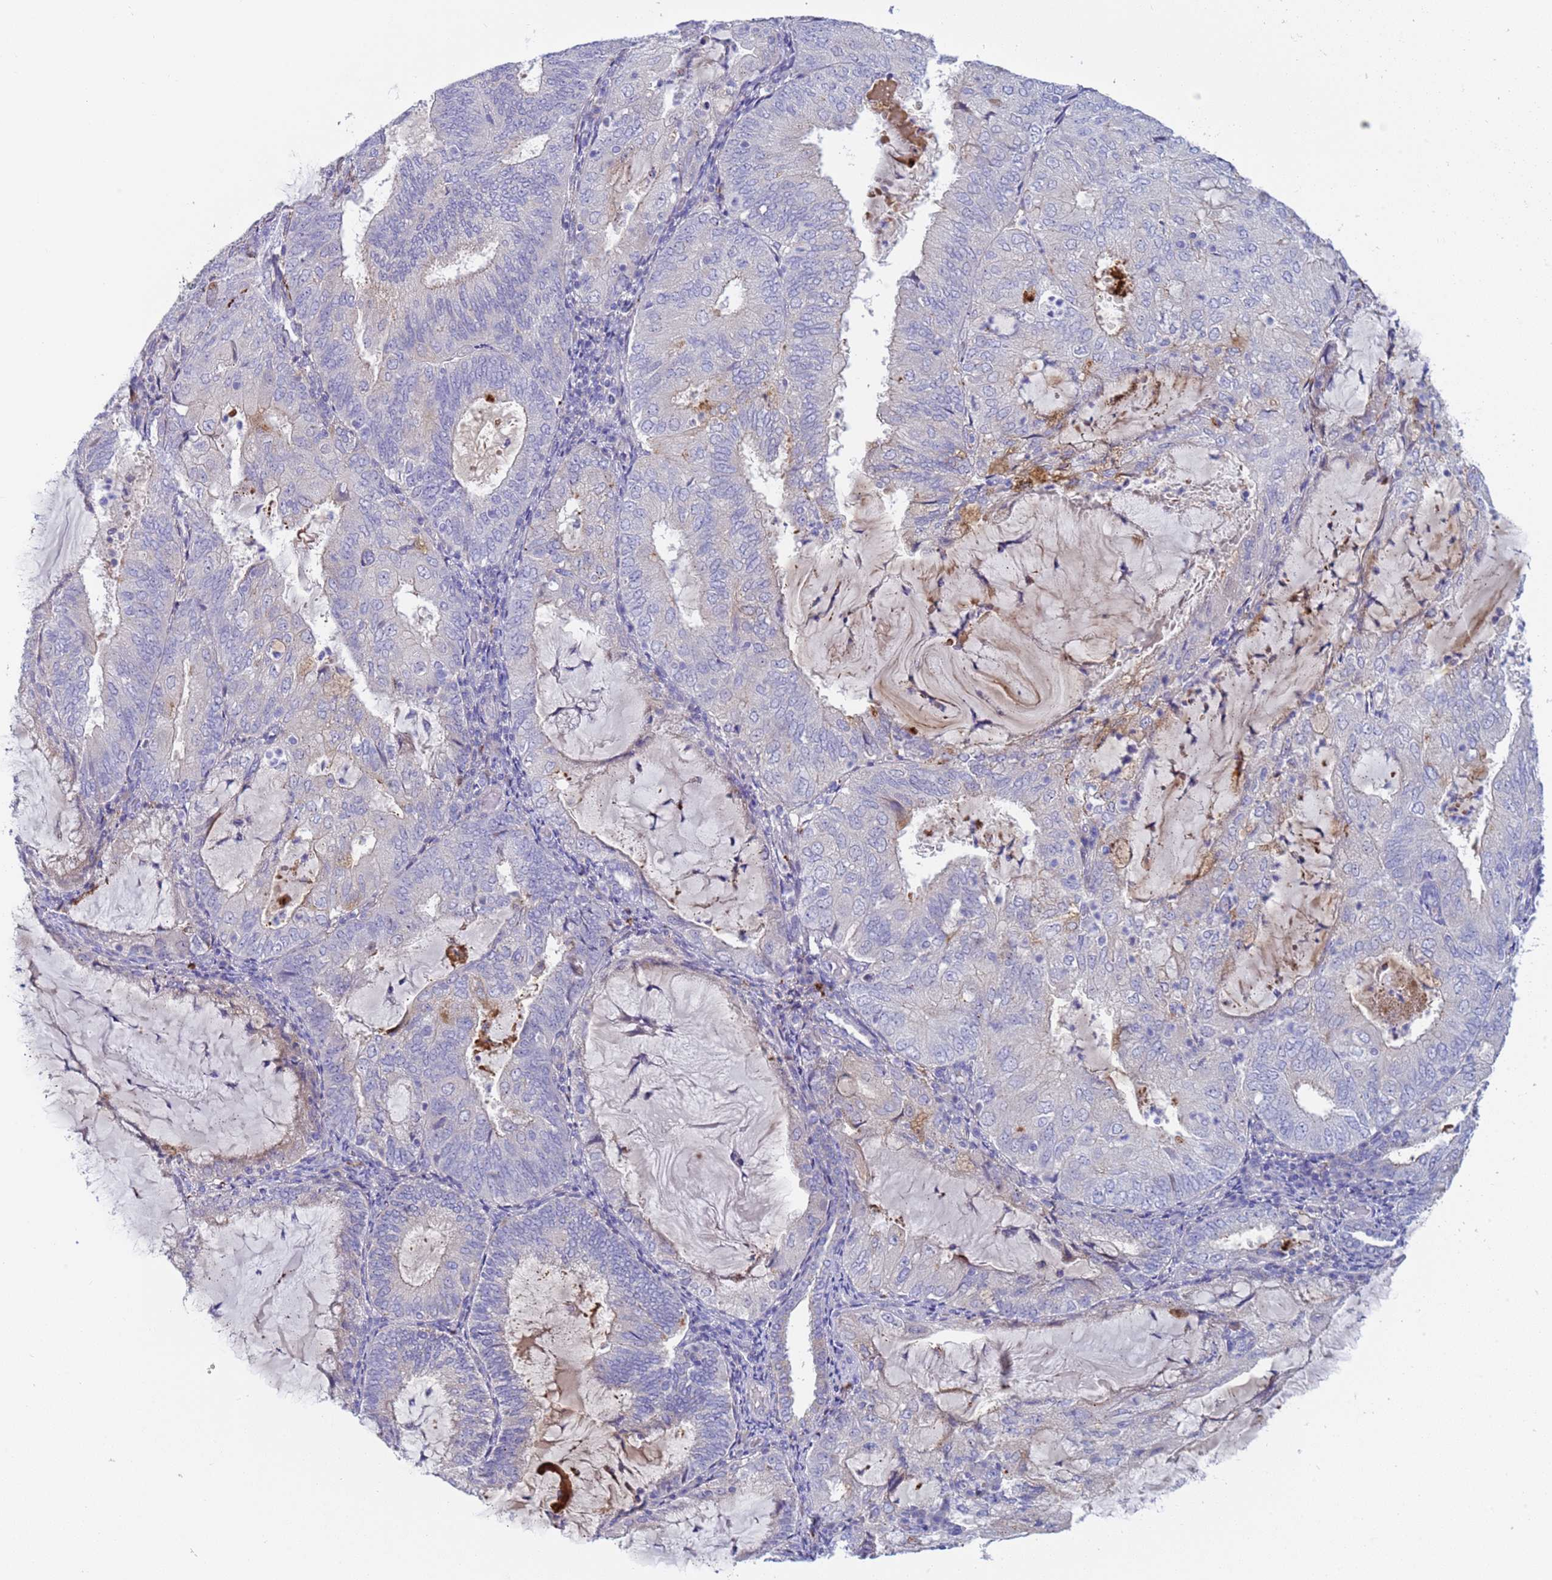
{"staining": {"intensity": "negative", "quantity": "none", "location": "none"}, "tissue": "endometrial cancer", "cell_type": "Tumor cells", "image_type": "cancer", "snomed": [{"axis": "morphology", "description": "Adenocarcinoma, NOS"}, {"axis": "topography", "description": "Endometrium"}], "caption": "A micrograph of human endometrial adenocarcinoma is negative for staining in tumor cells. (DAB (3,3'-diaminobenzidine) immunohistochemistry, high magnification).", "gene": "C4orf46", "patient": {"sex": "female", "age": 81}}